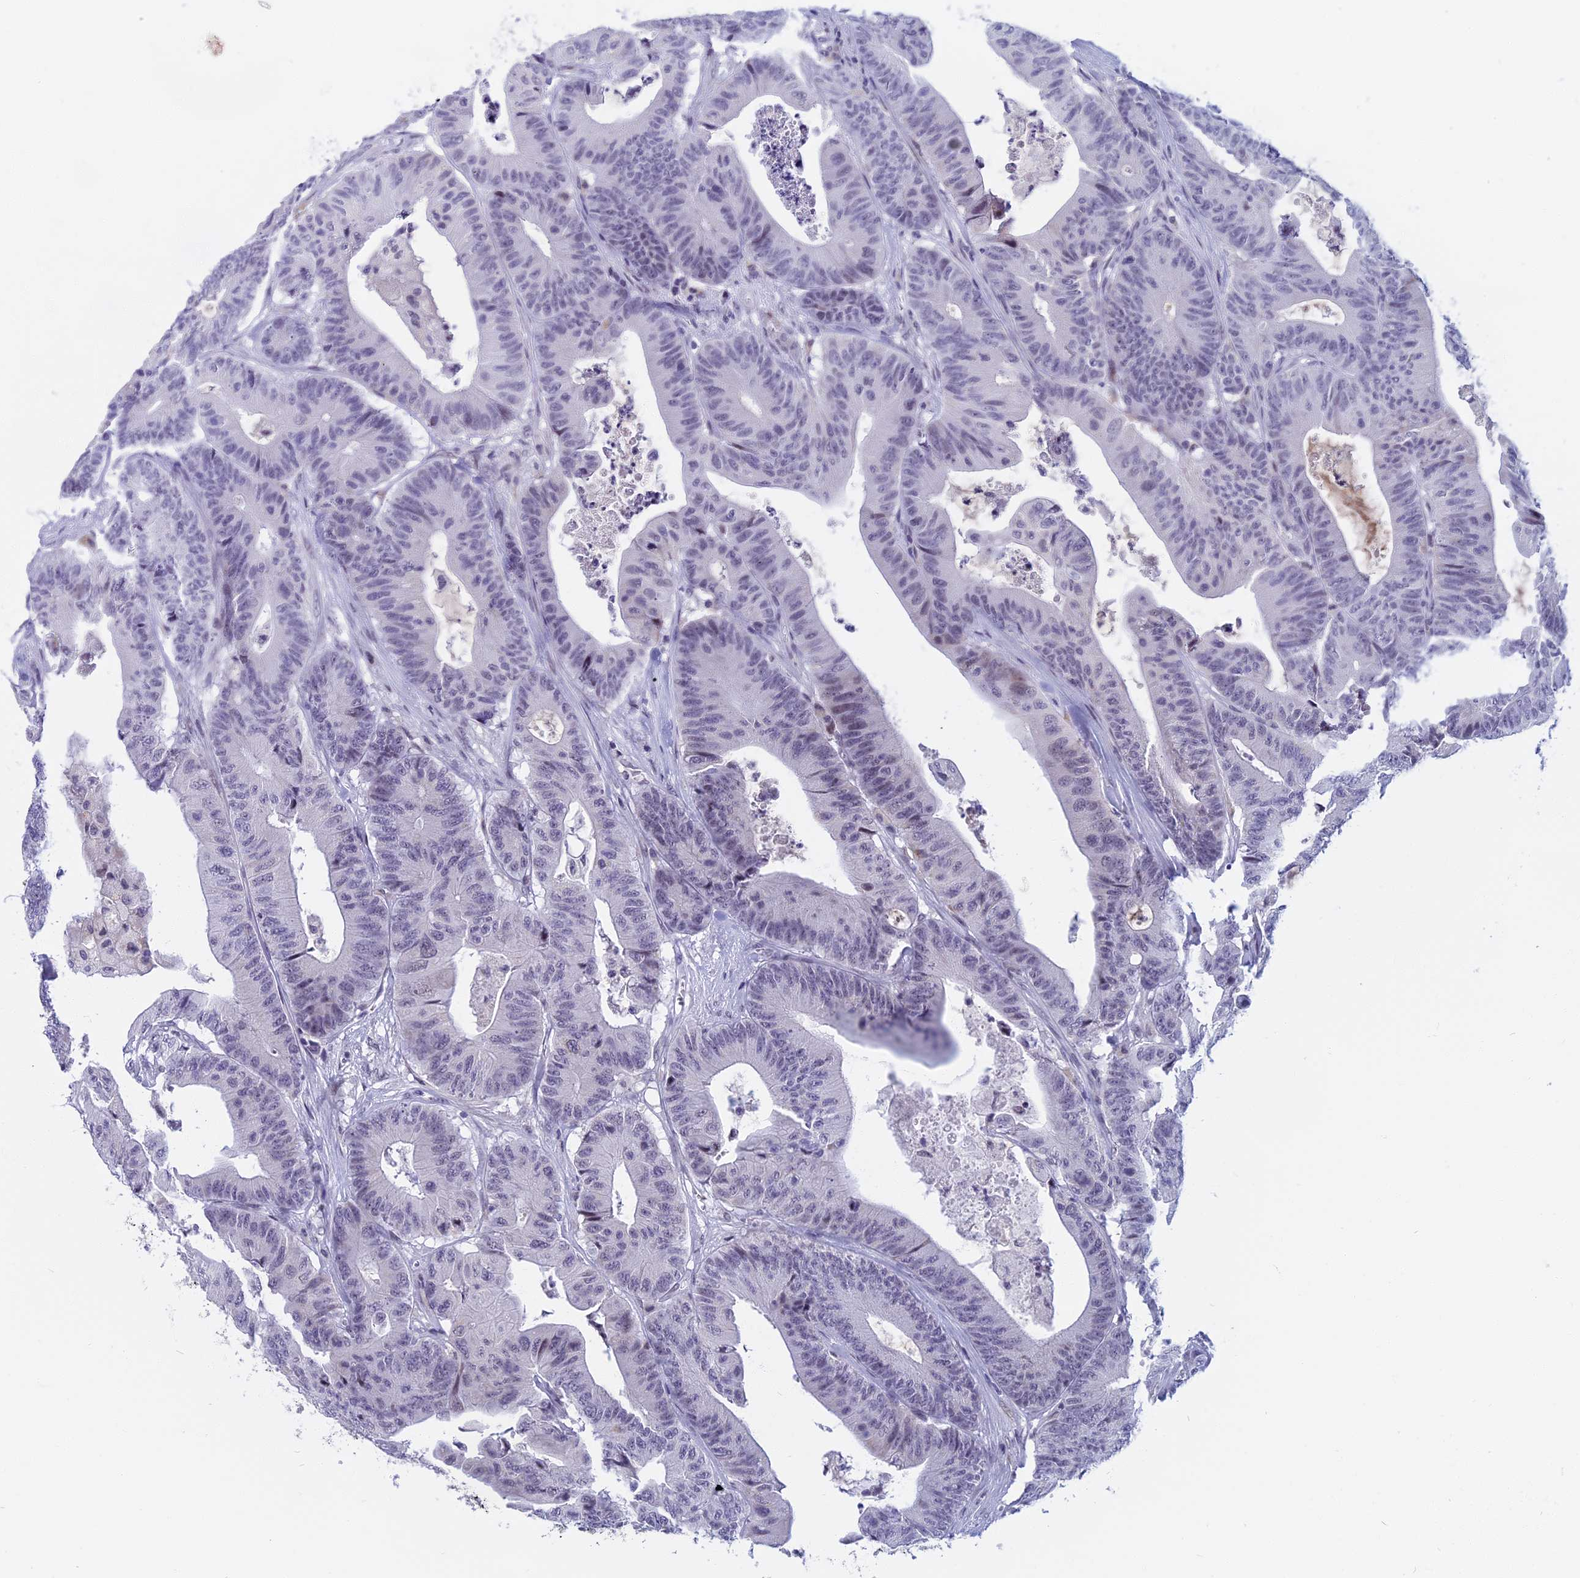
{"staining": {"intensity": "negative", "quantity": "none", "location": "none"}, "tissue": "colorectal cancer", "cell_type": "Tumor cells", "image_type": "cancer", "snomed": [{"axis": "morphology", "description": "Adenocarcinoma, NOS"}, {"axis": "topography", "description": "Colon"}], "caption": "IHC image of adenocarcinoma (colorectal) stained for a protein (brown), which demonstrates no staining in tumor cells.", "gene": "CDC7", "patient": {"sex": "female", "age": 84}}